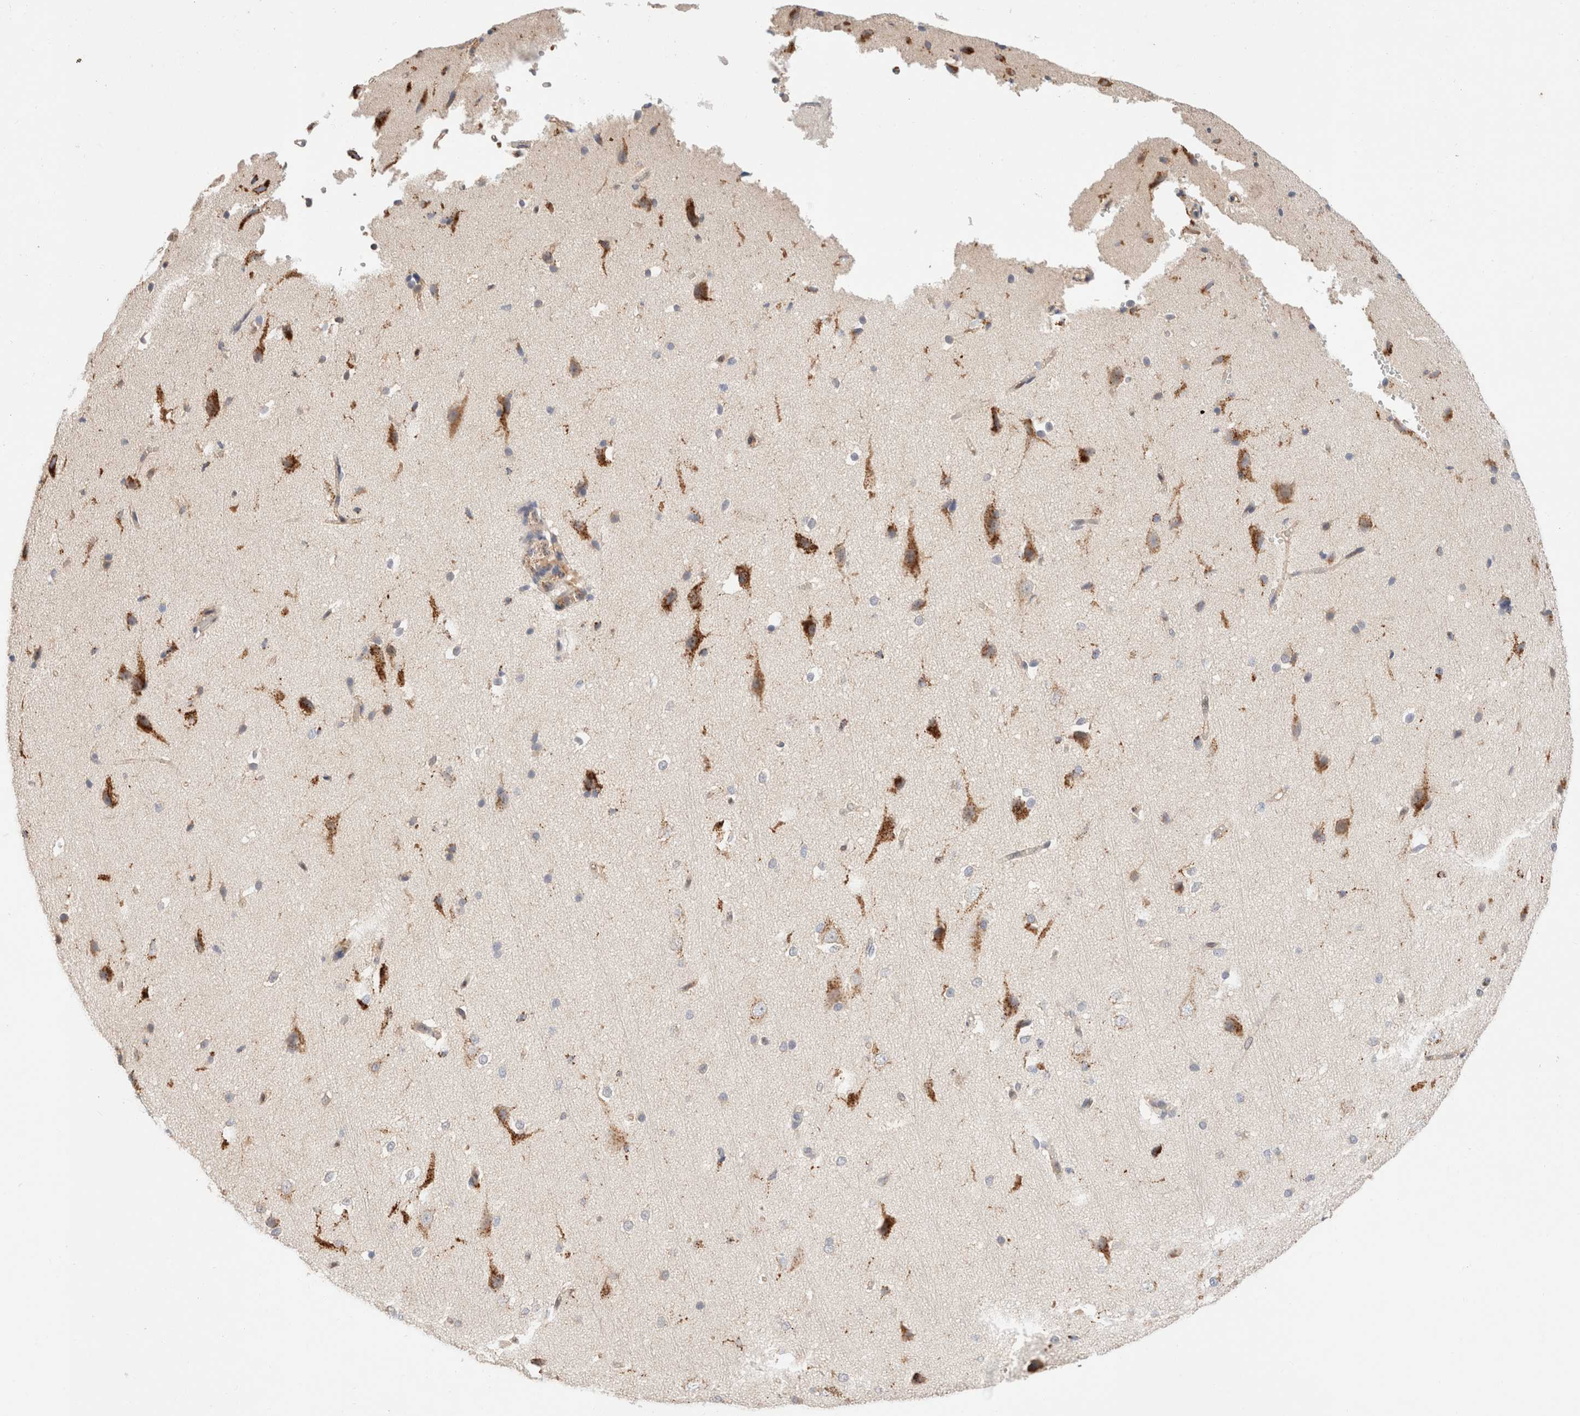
{"staining": {"intensity": "weak", "quantity": ">75%", "location": "cytoplasmic/membranous"}, "tissue": "cerebral cortex", "cell_type": "Endothelial cells", "image_type": "normal", "snomed": [{"axis": "morphology", "description": "Normal tissue, NOS"}, {"axis": "morphology", "description": "Developmental malformation"}, {"axis": "topography", "description": "Cerebral cortex"}], "caption": "Weak cytoplasmic/membranous protein expression is present in about >75% of endothelial cells in cerebral cortex.", "gene": "RABEPK", "patient": {"sex": "female", "age": 30}}